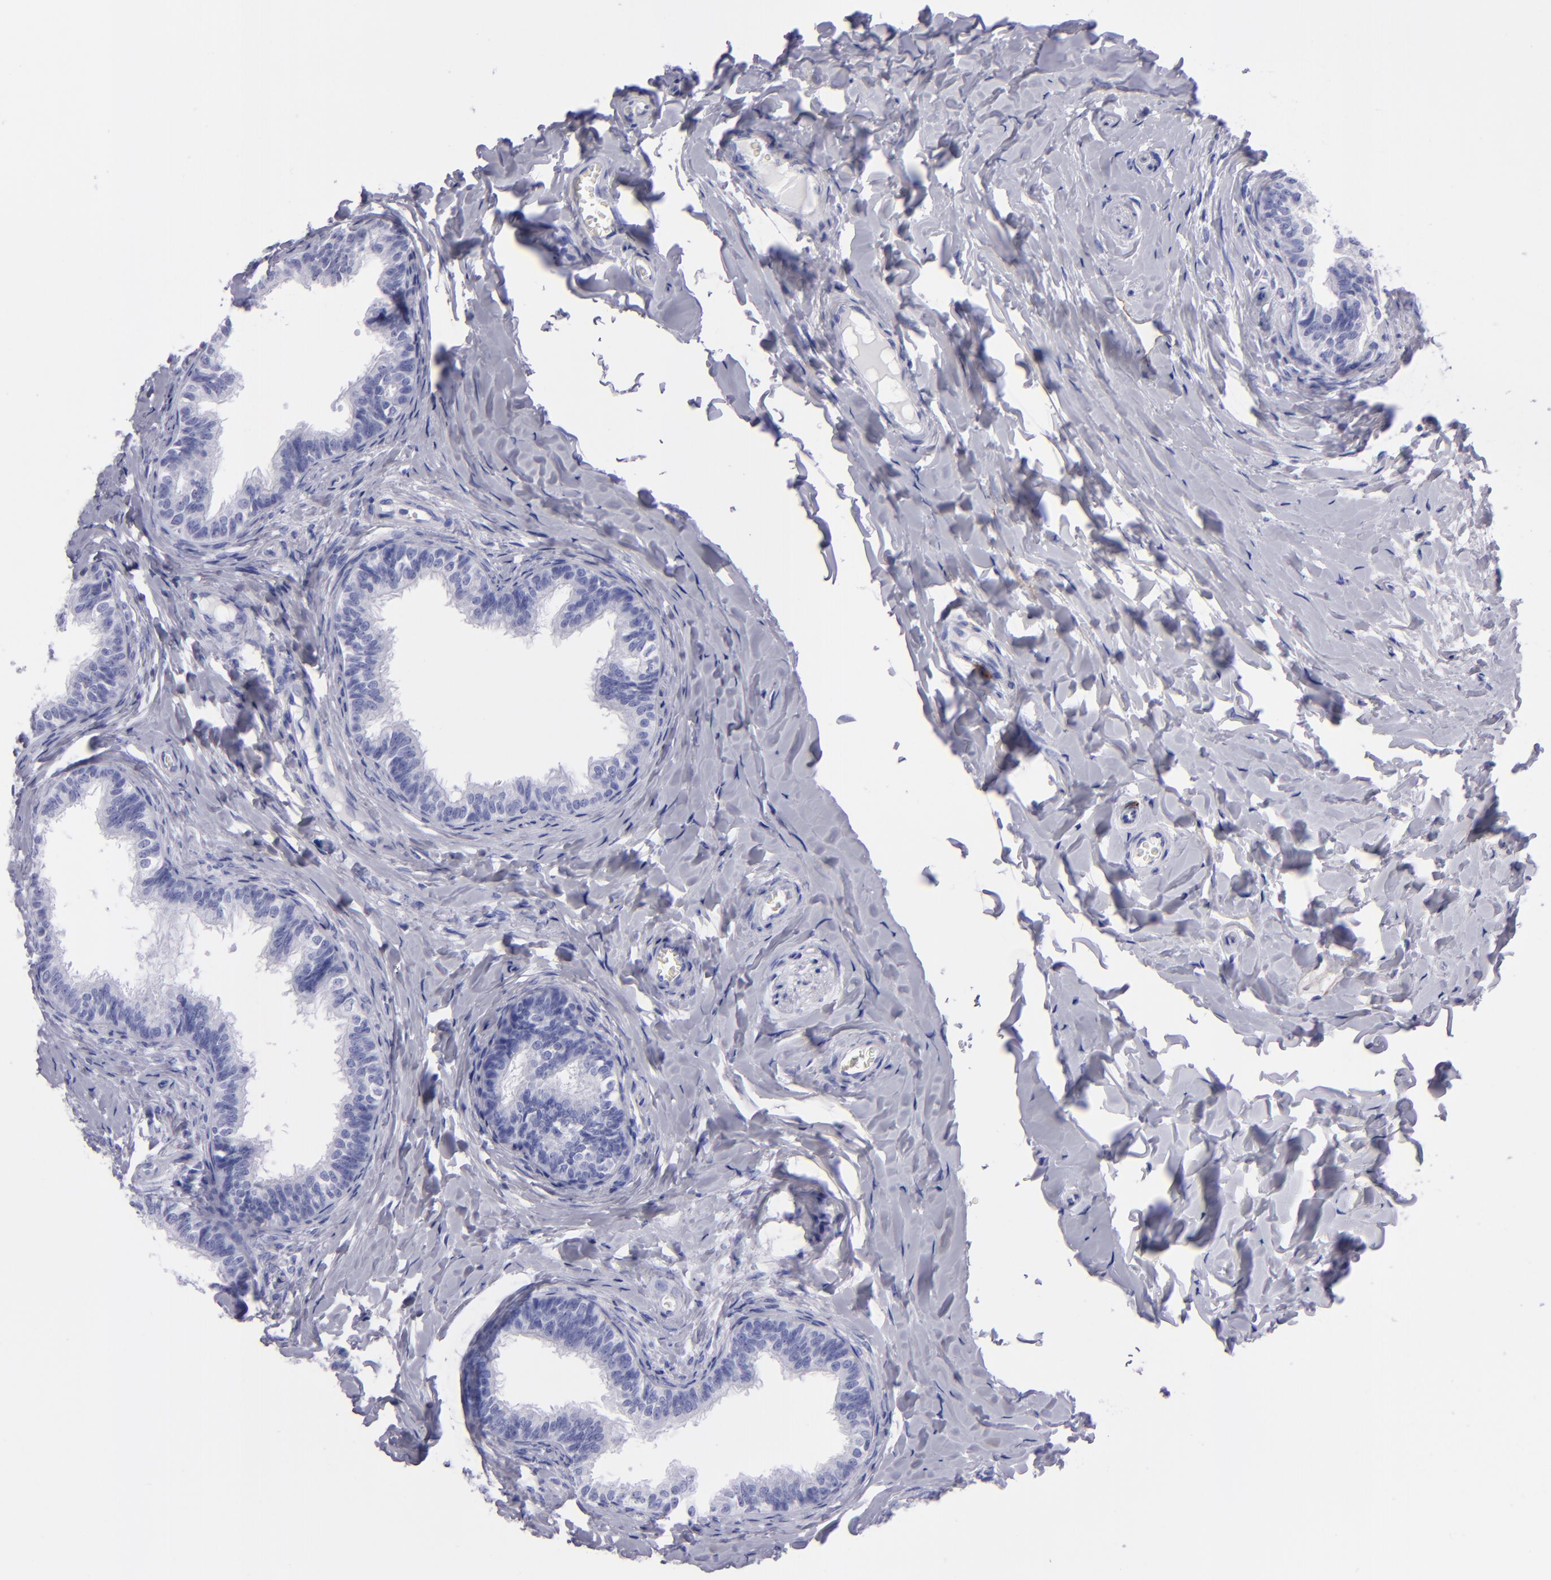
{"staining": {"intensity": "negative", "quantity": "none", "location": "none"}, "tissue": "epididymis", "cell_type": "Glandular cells", "image_type": "normal", "snomed": [{"axis": "morphology", "description": "Normal tissue, NOS"}, {"axis": "topography", "description": "Soft tissue"}, {"axis": "topography", "description": "Epididymis"}], "caption": "Glandular cells show no significant staining in normal epididymis. Nuclei are stained in blue.", "gene": "CD38", "patient": {"sex": "male", "age": 26}}